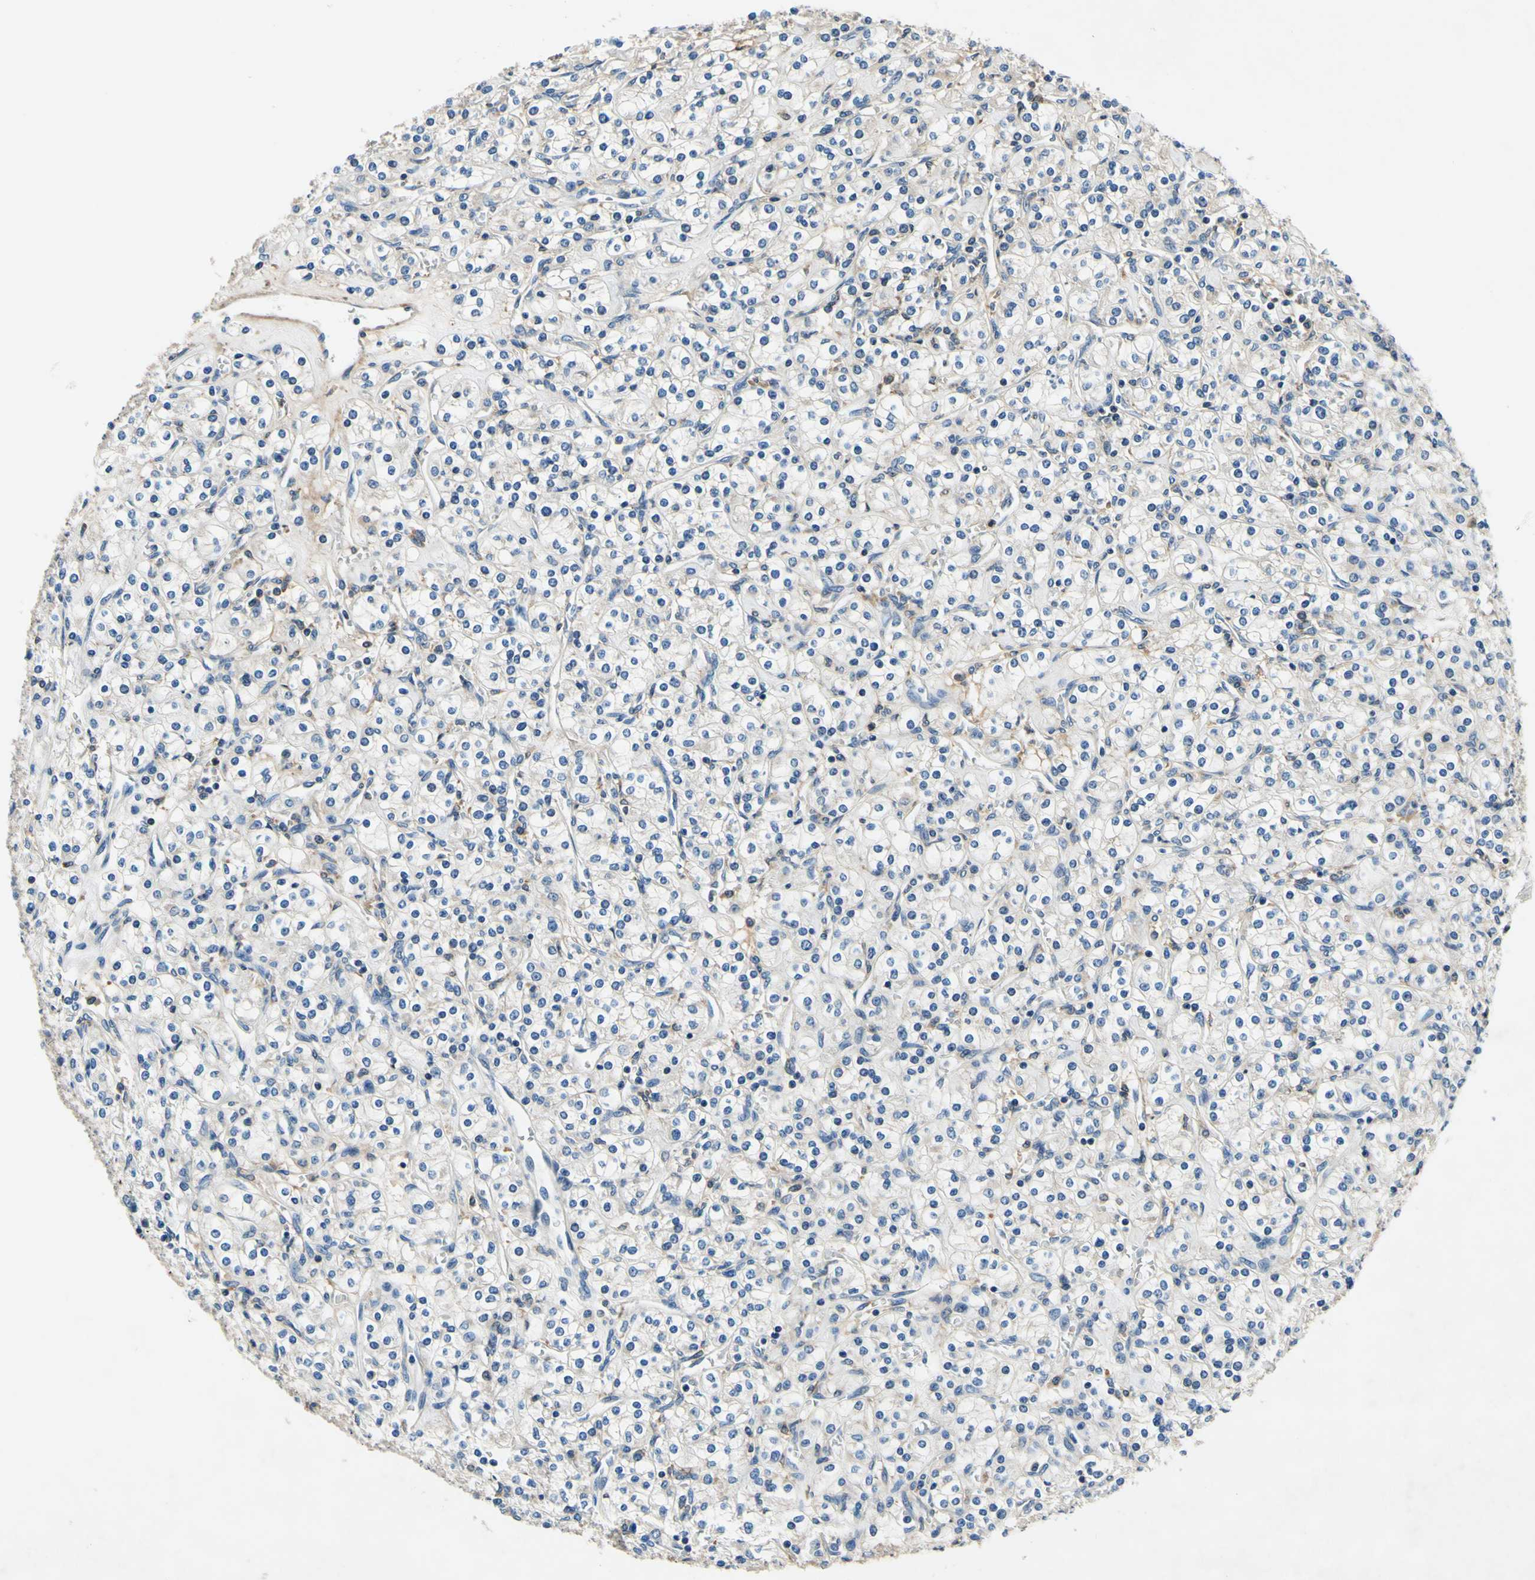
{"staining": {"intensity": "negative", "quantity": "none", "location": "none"}, "tissue": "renal cancer", "cell_type": "Tumor cells", "image_type": "cancer", "snomed": [{"axis": "morphology", "description": "Adenocarcinoma, NOS"}, {"axis": "topography", "description": "Kidney"}], "caption": "A high-resolution photomicrograph shows immunohistochemistry staining of adenocarcinoma (renal), which reveals no significant positivity in tumor cells. Brightfield microscopy of immunohistochemistry stained with DAB (3,3'-diaminobenzidine) (brown) and hematoxylin (blue), captured at high magnification.", "gene": "PLA2G4A", "patient": {"sex": "male", "age": 77}}